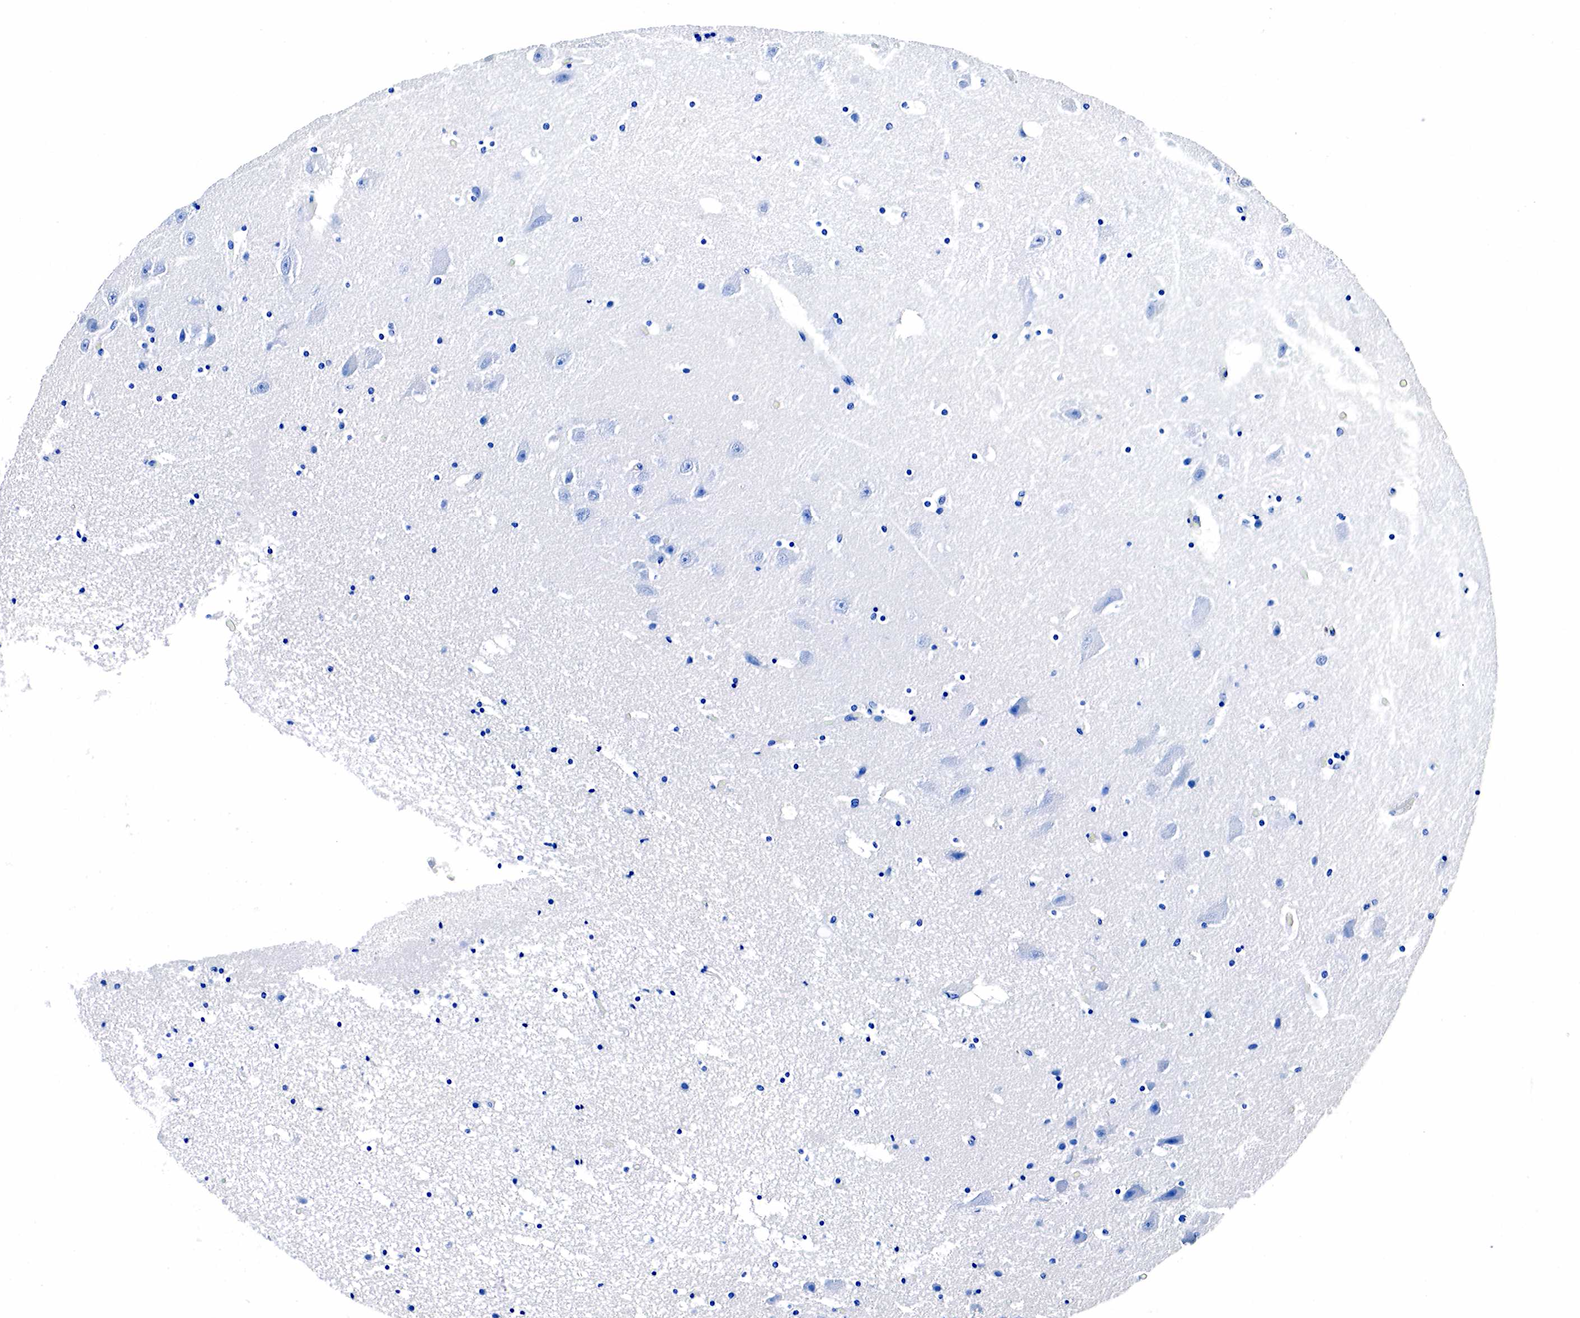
{"staining": {"intensity": "negative", "quantity": "none", "location": "none"}, "tissue": "hippocampus", "cell_type": "Glial cells", "image_type": "normal", "snomed": [{"axis": "morphology", "description": "Normal tissue, NOS"}, {"axis": "topography", "description": "Hippocampus"}], "caption": "Glial cells show no significant protein expression in normal hippocampus.", "gene": "GAST", "patient": {"sex": "male", "age": 45}}